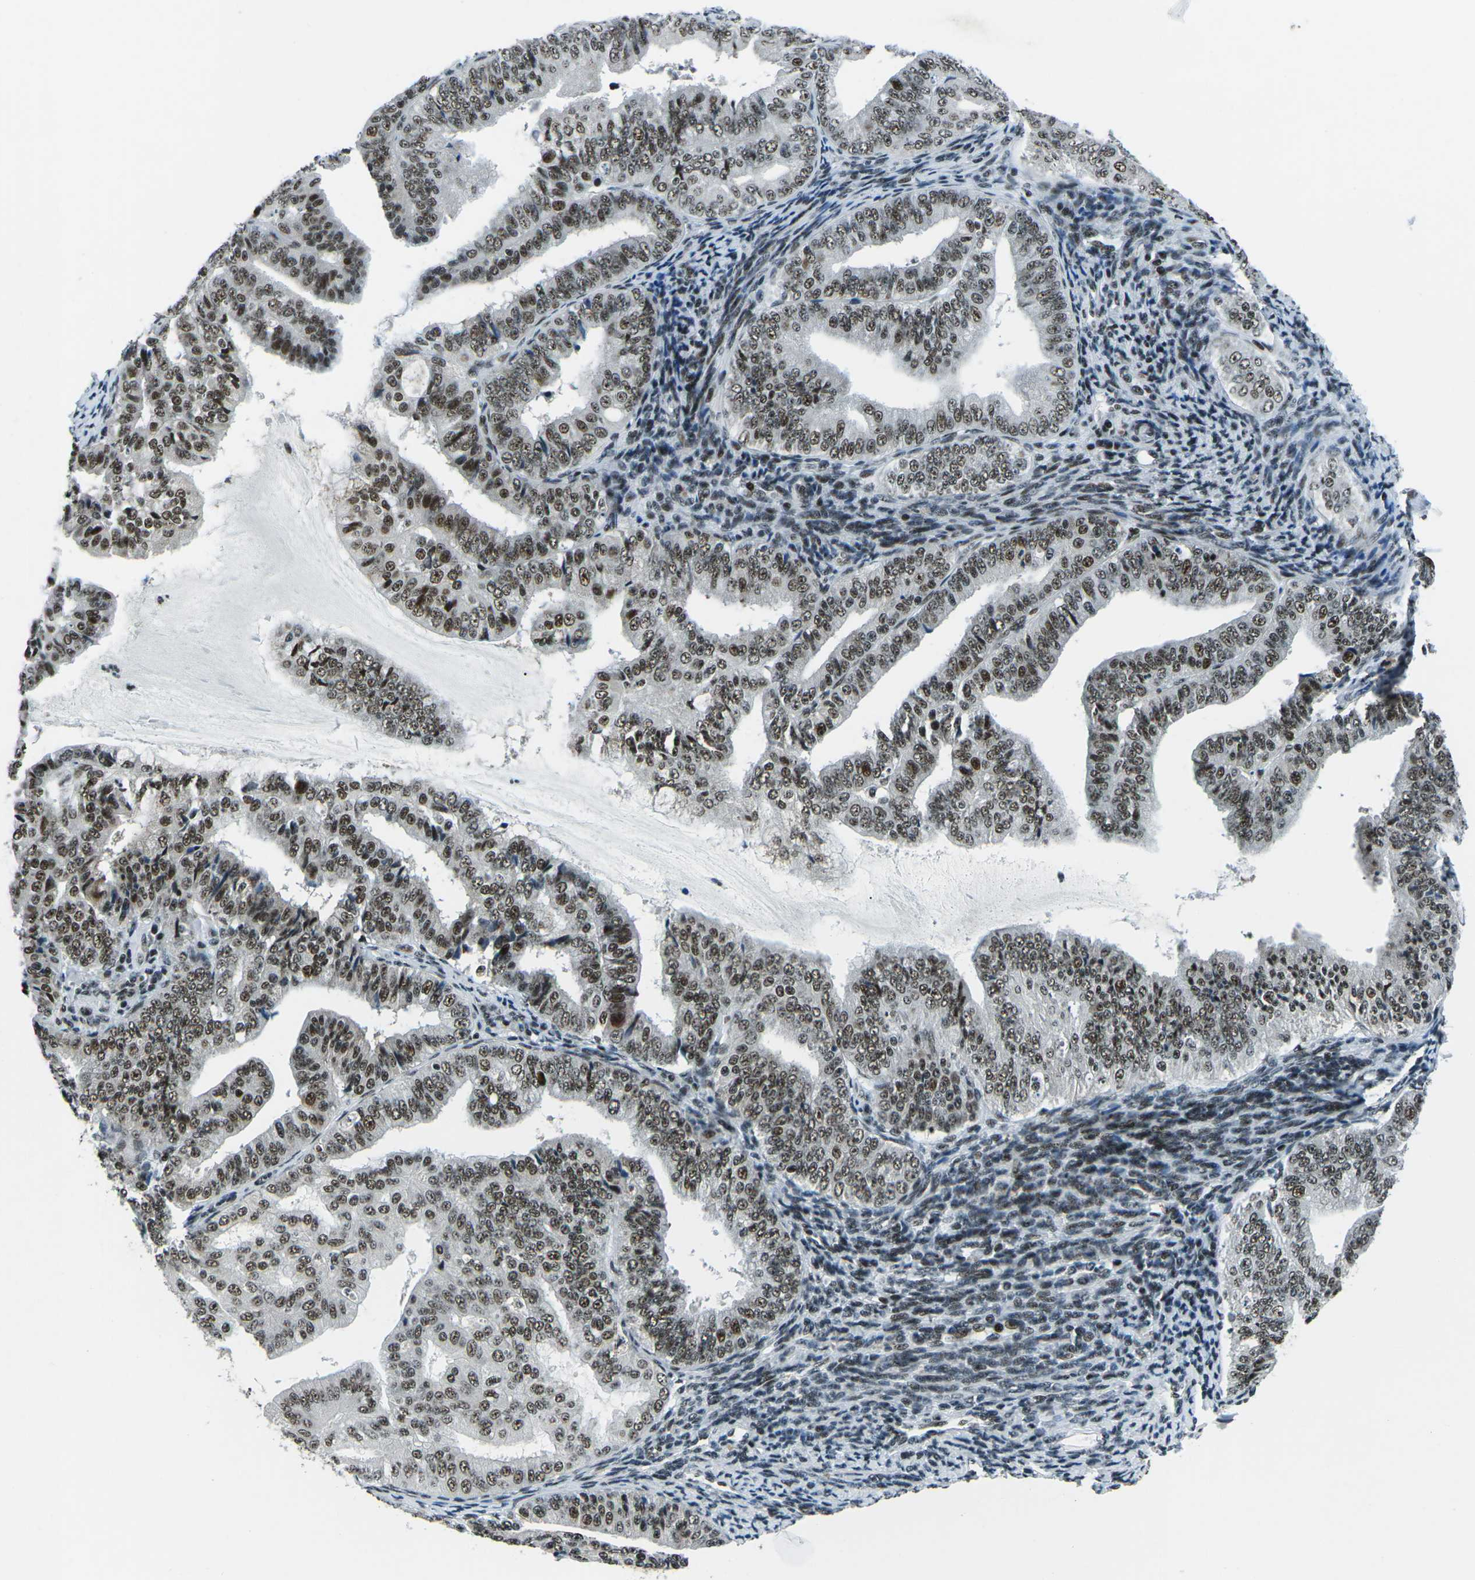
{"staining": {"intensity": "strong", "quantity": ">75%", "location": "nuclear"}, "tissue": "endometrial cancer", "cell_type": "Tumor cells", "image_type": "cancer", "snomed": [{"axis": "morphology", "description": "Adenocarcinoma, NOS"}, {"axis": "topography", "description": "Endometrium"}], "caption": "This is an image of immunohistochemistry (IHC) staining of endometrial cancer, which shows strong positivity in the nuclear of tumor cells.", "gene": "RBL2", "patient": {"sex": "female", "age": 63}}